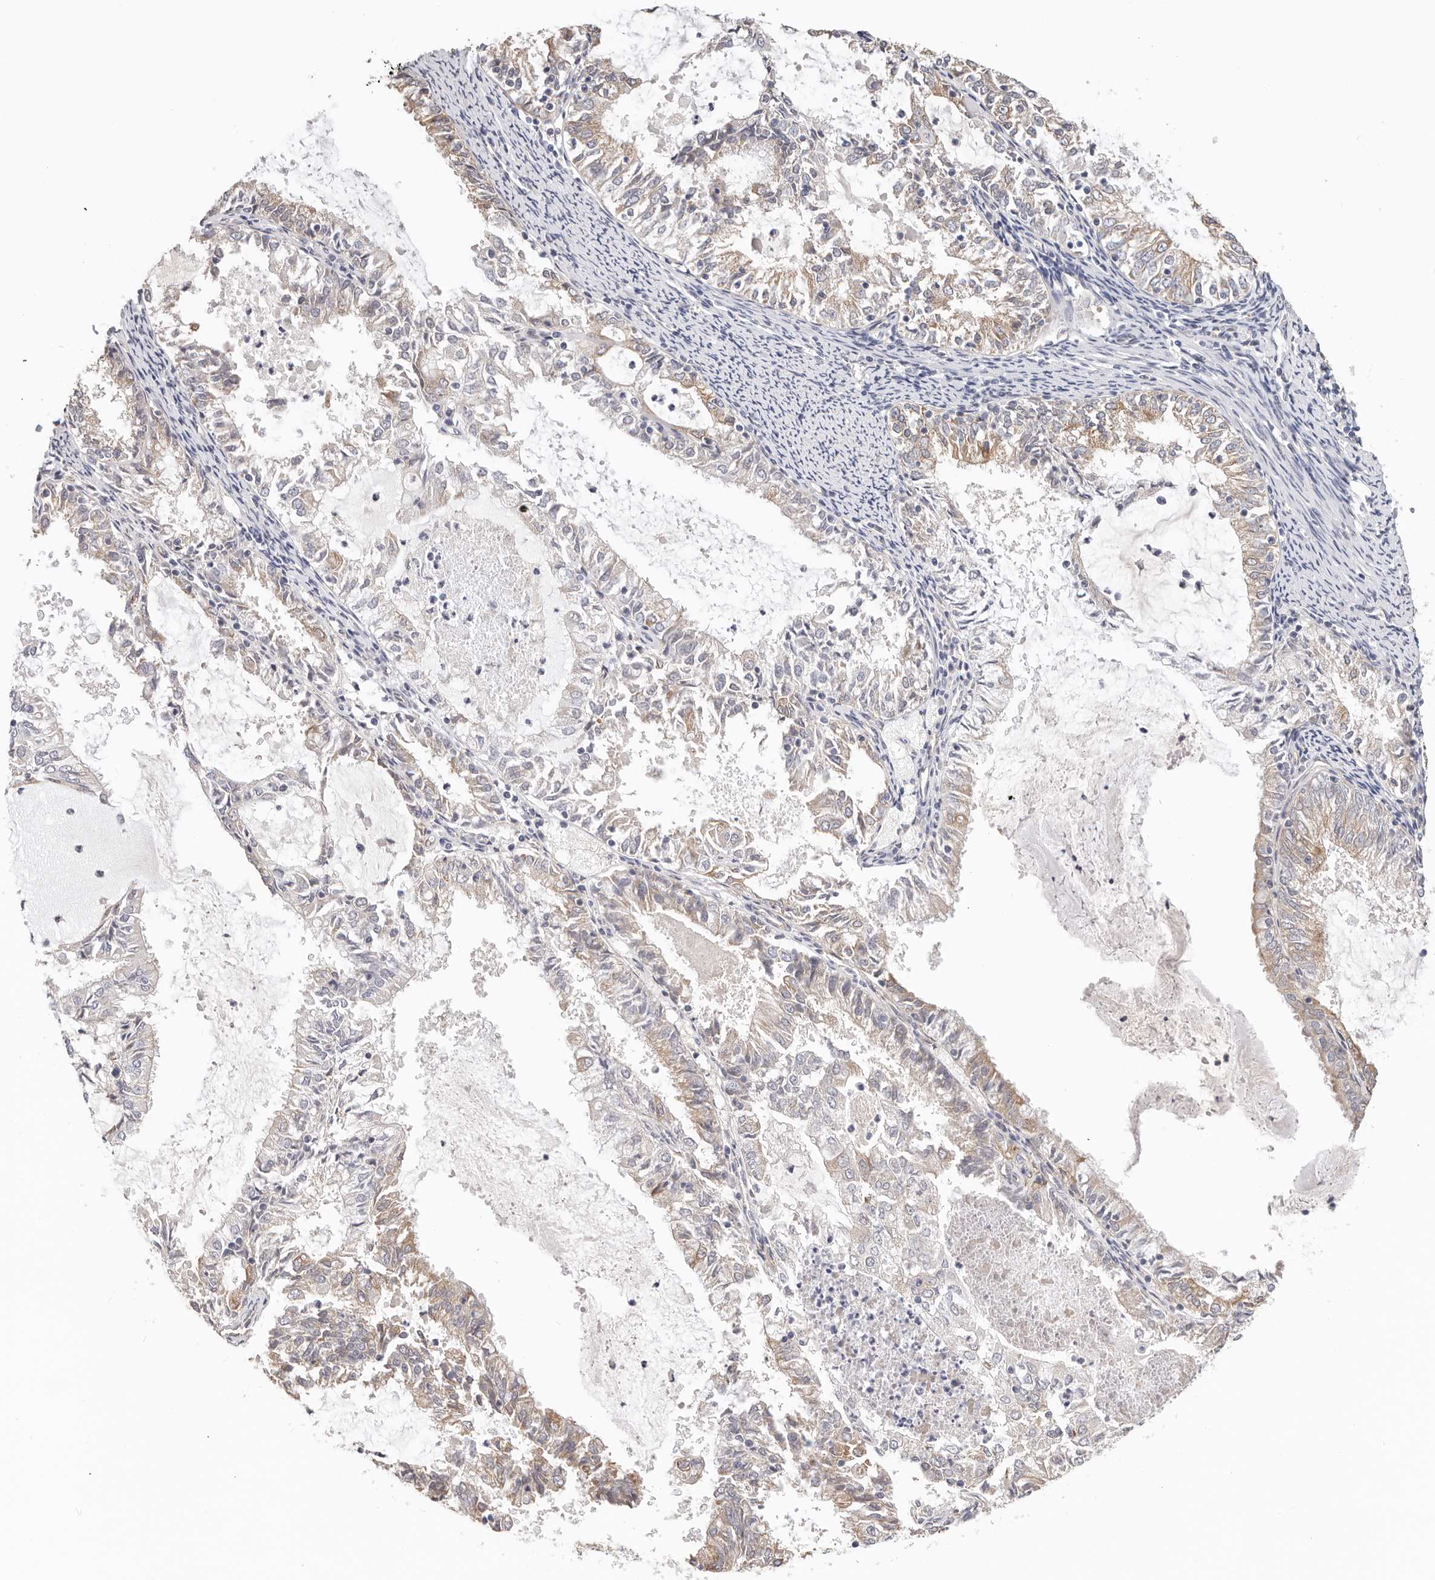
{"staining": {"intensity": "weak", "quantity": ">75%", "location": "cytoplasmic/membranous"}, "tissue": "endometrial cancer", "cell_type": "Tumor cells", "image_type": "cancer", "snomed": [{"axis": "morphology", "description": "Adenocarcinoma, NOS"}, {"axis": "topography", "description": "Endometrium"}], "caption": "Tumor cells reveal low levels of weak cytoplasmic/membranous expression in about >75% of cells in endometrial adenocarcinoma.", "gene": "AFDN", "patient": {"sex": "female", "age": 57}}